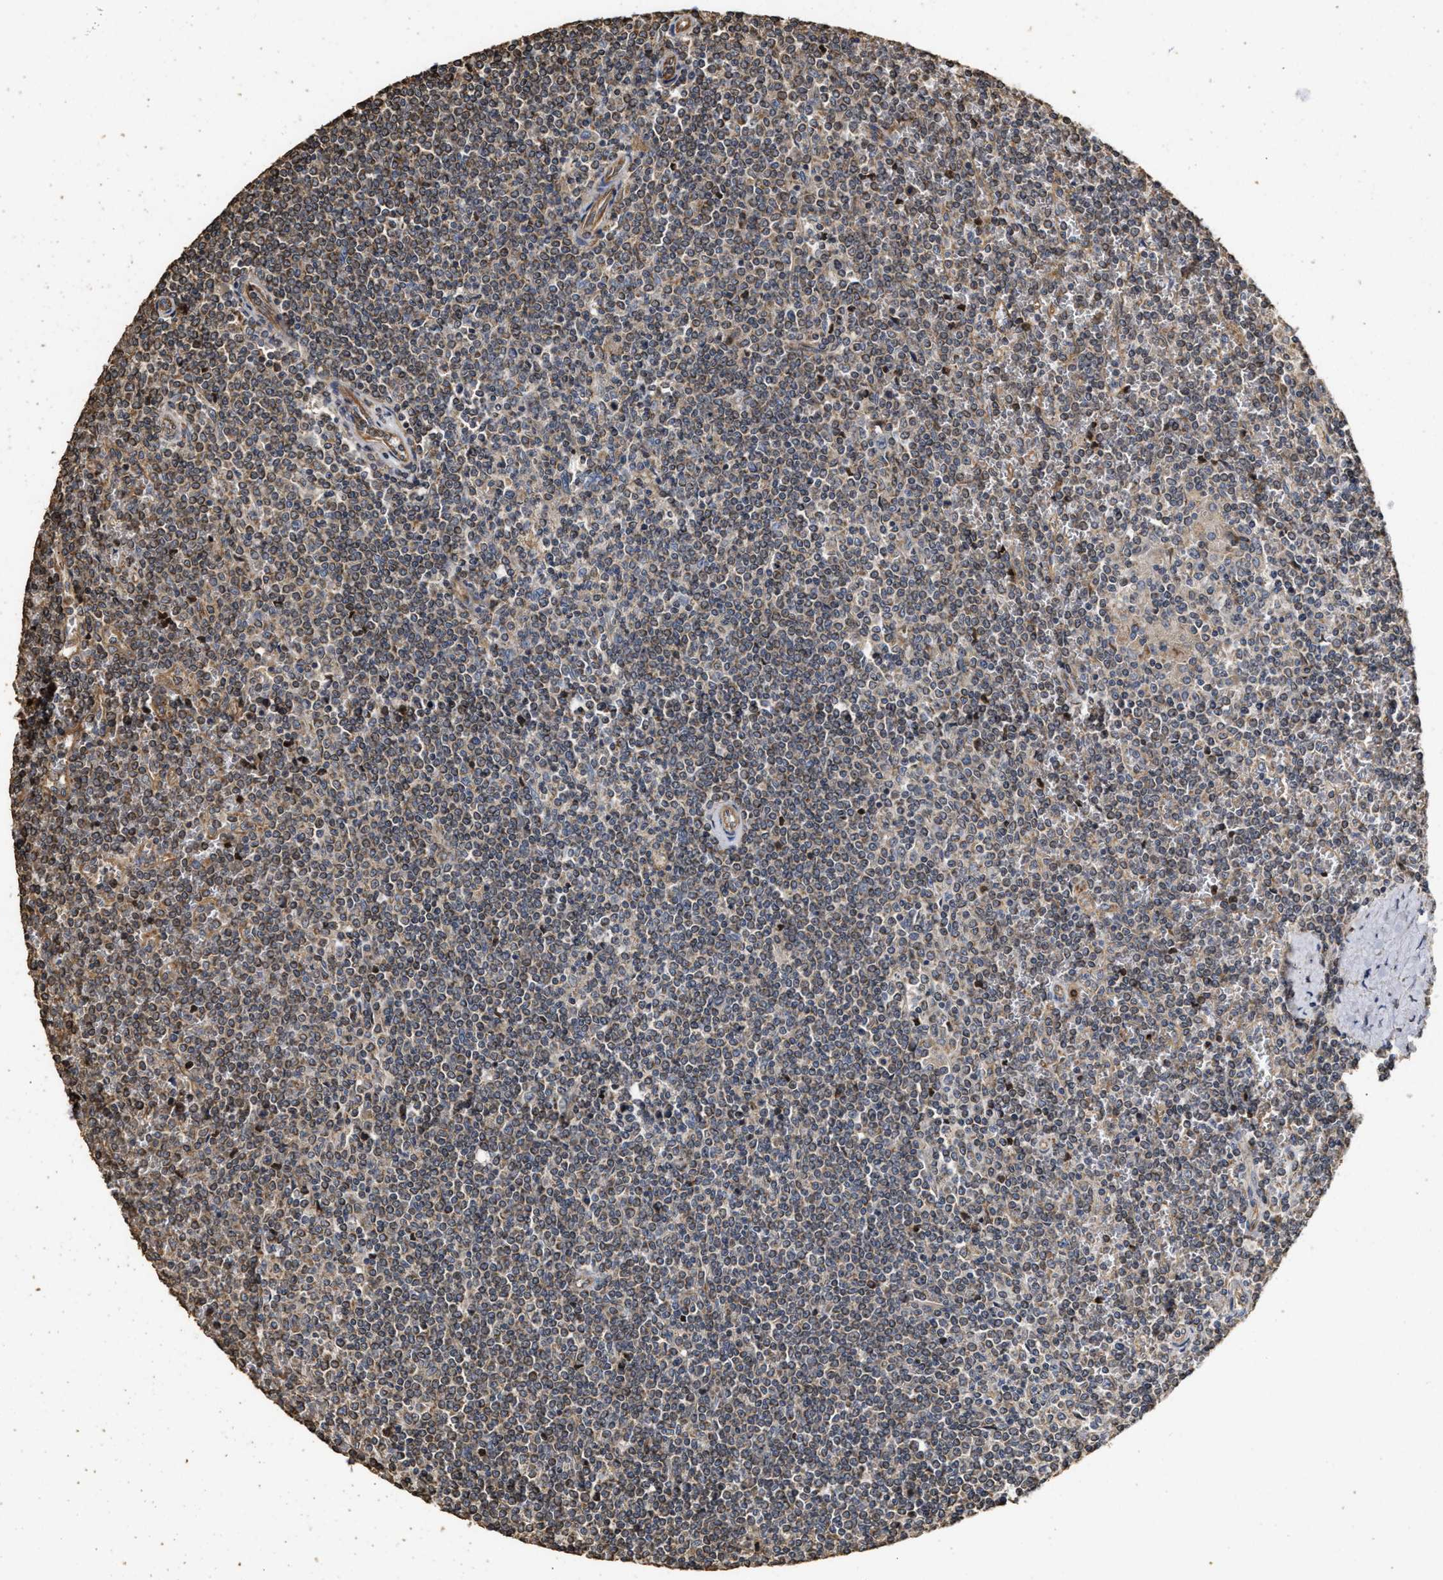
{"staining": {"intensity": "weak", "quantity": "25%-75%", "location": "cytoplasmic/membranous"}, "tissue": "lymphoma", "cell_type": "Tumor cells", "image_type": "cancer", "snomed": [{"axis": "morphology", "description": "Malignant lymphoma, non-Hodgkin's type, Low grade"}, {"axis": "topography", "description": "Spleen"}], "caption": "IHC photomicrograph of neoplastic tissue: malignant lymphoma, non-Hodgkin's type (low-grade) stained using IHC reveals low levels of weak protein expression localized specifically in the cytoplasmic/membranous of tumor cells, appearing as a cytoplasmic/membranous brown color.", "gene": "NAV1", "patient": {"sex": "female", "age": 19}}